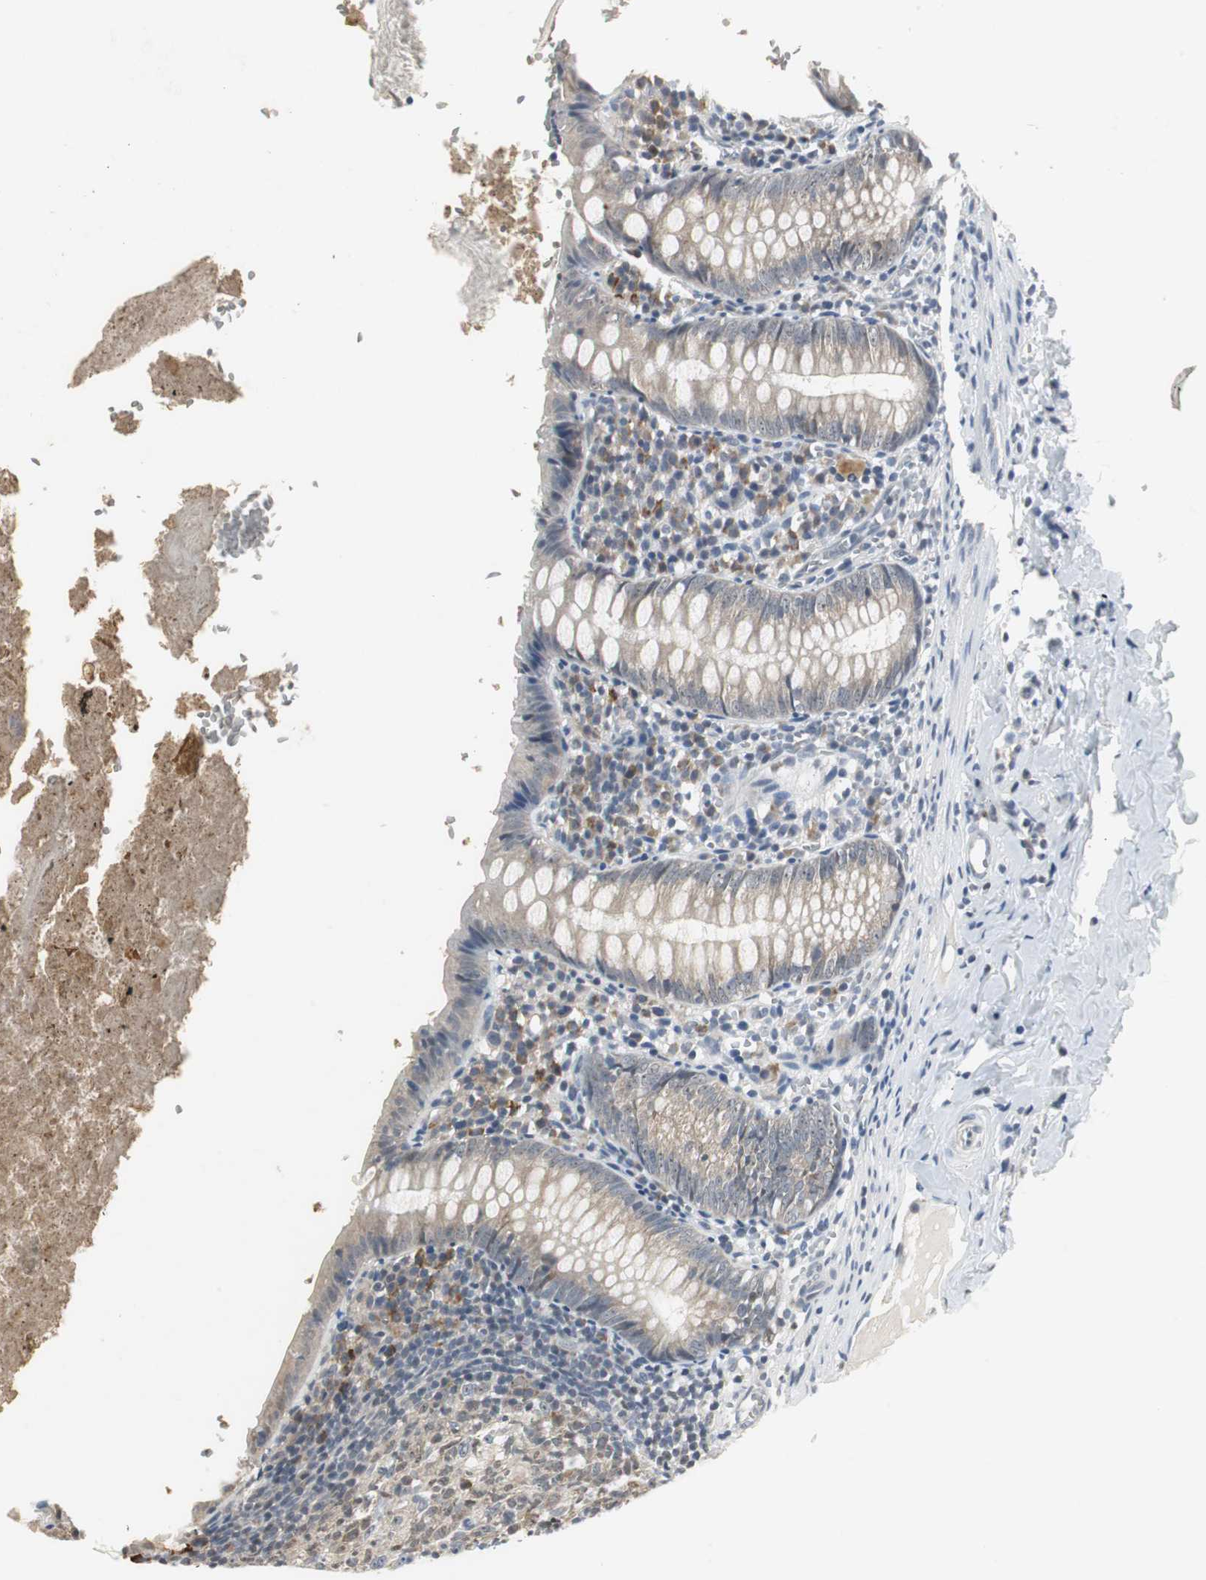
{"staining": {"intensity": "negative", "quantity": "none", "location": "none"}, "tissue": "appendix", "cell_type": "Glandular cells", "image_type": "normal", "snomed": [{"axis": "morphology", "description": "Normal tissue, NOS"}, {"axis": "topography", "description": "Appendix"}], "caption": "A high-resolution micrograph shows immunohistochemistry (IHC) staining of benign appendix, which reveals no significant positivity in glandular cells.", "gene": "CCT5", "patient": {"sex": "female", "age": 10}}